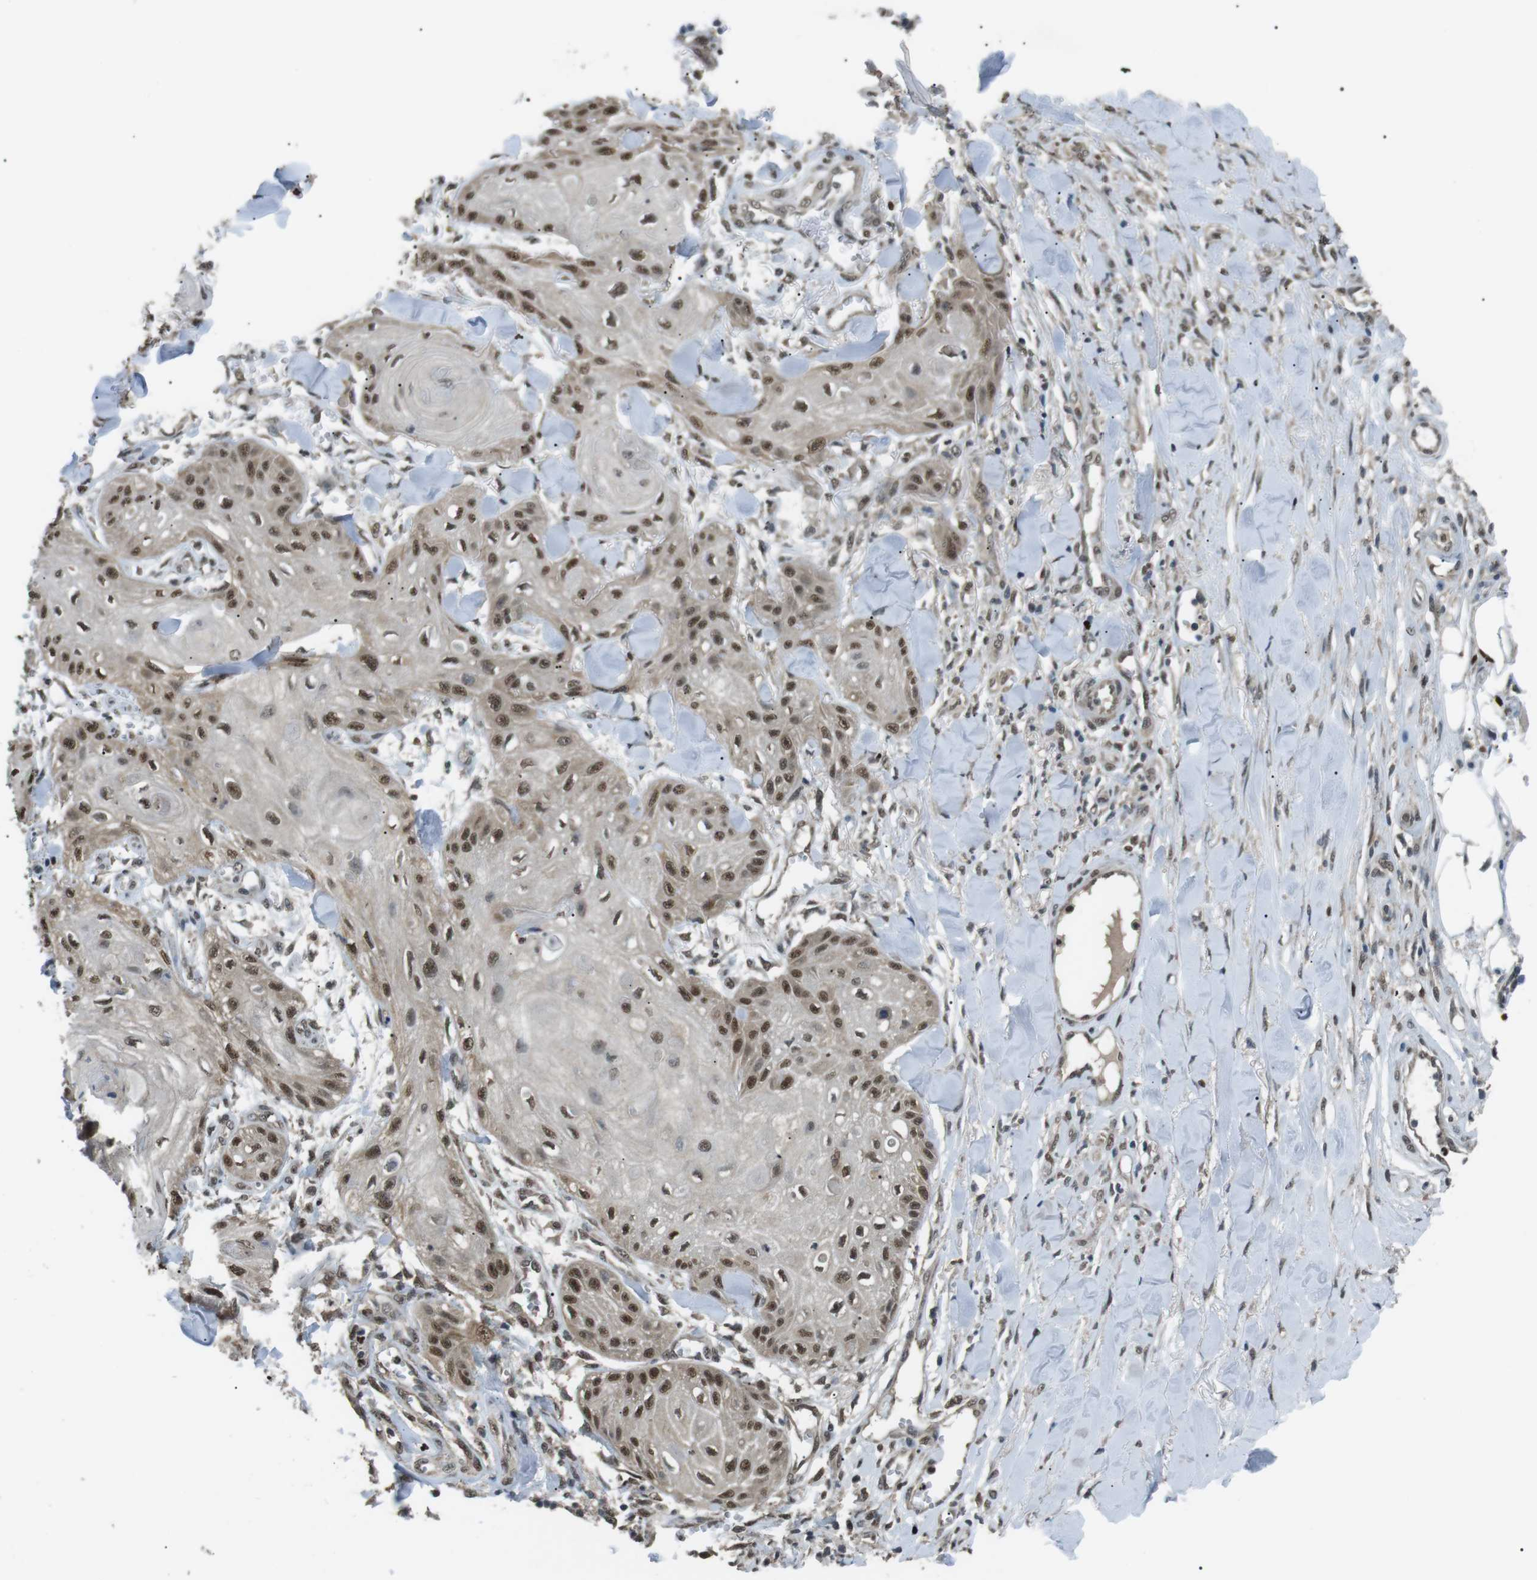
{"staining": {"intensity": "moderate", "quantity": ">75%", "location": "nuclear"}, "tissue": "skin cancer", "cell_type": "Tumor cells", "image_type": "cancer", "snomed": [{"axis": "morphology", "description": "Squamous cell carcinoma, NOS"}, {"axis": "topography", "description": "Skin"}], "caption": "Brown immunohistochemical staining in skin cancer (squamous cell carcinoma) demonstrates moderate nuclear positivity in about >75% of tumor cells. (DAB IHC with brightfield microscopy, high magnification).", "gene": "ORAI3", "patient": {"sex": "male", "age": 74}}